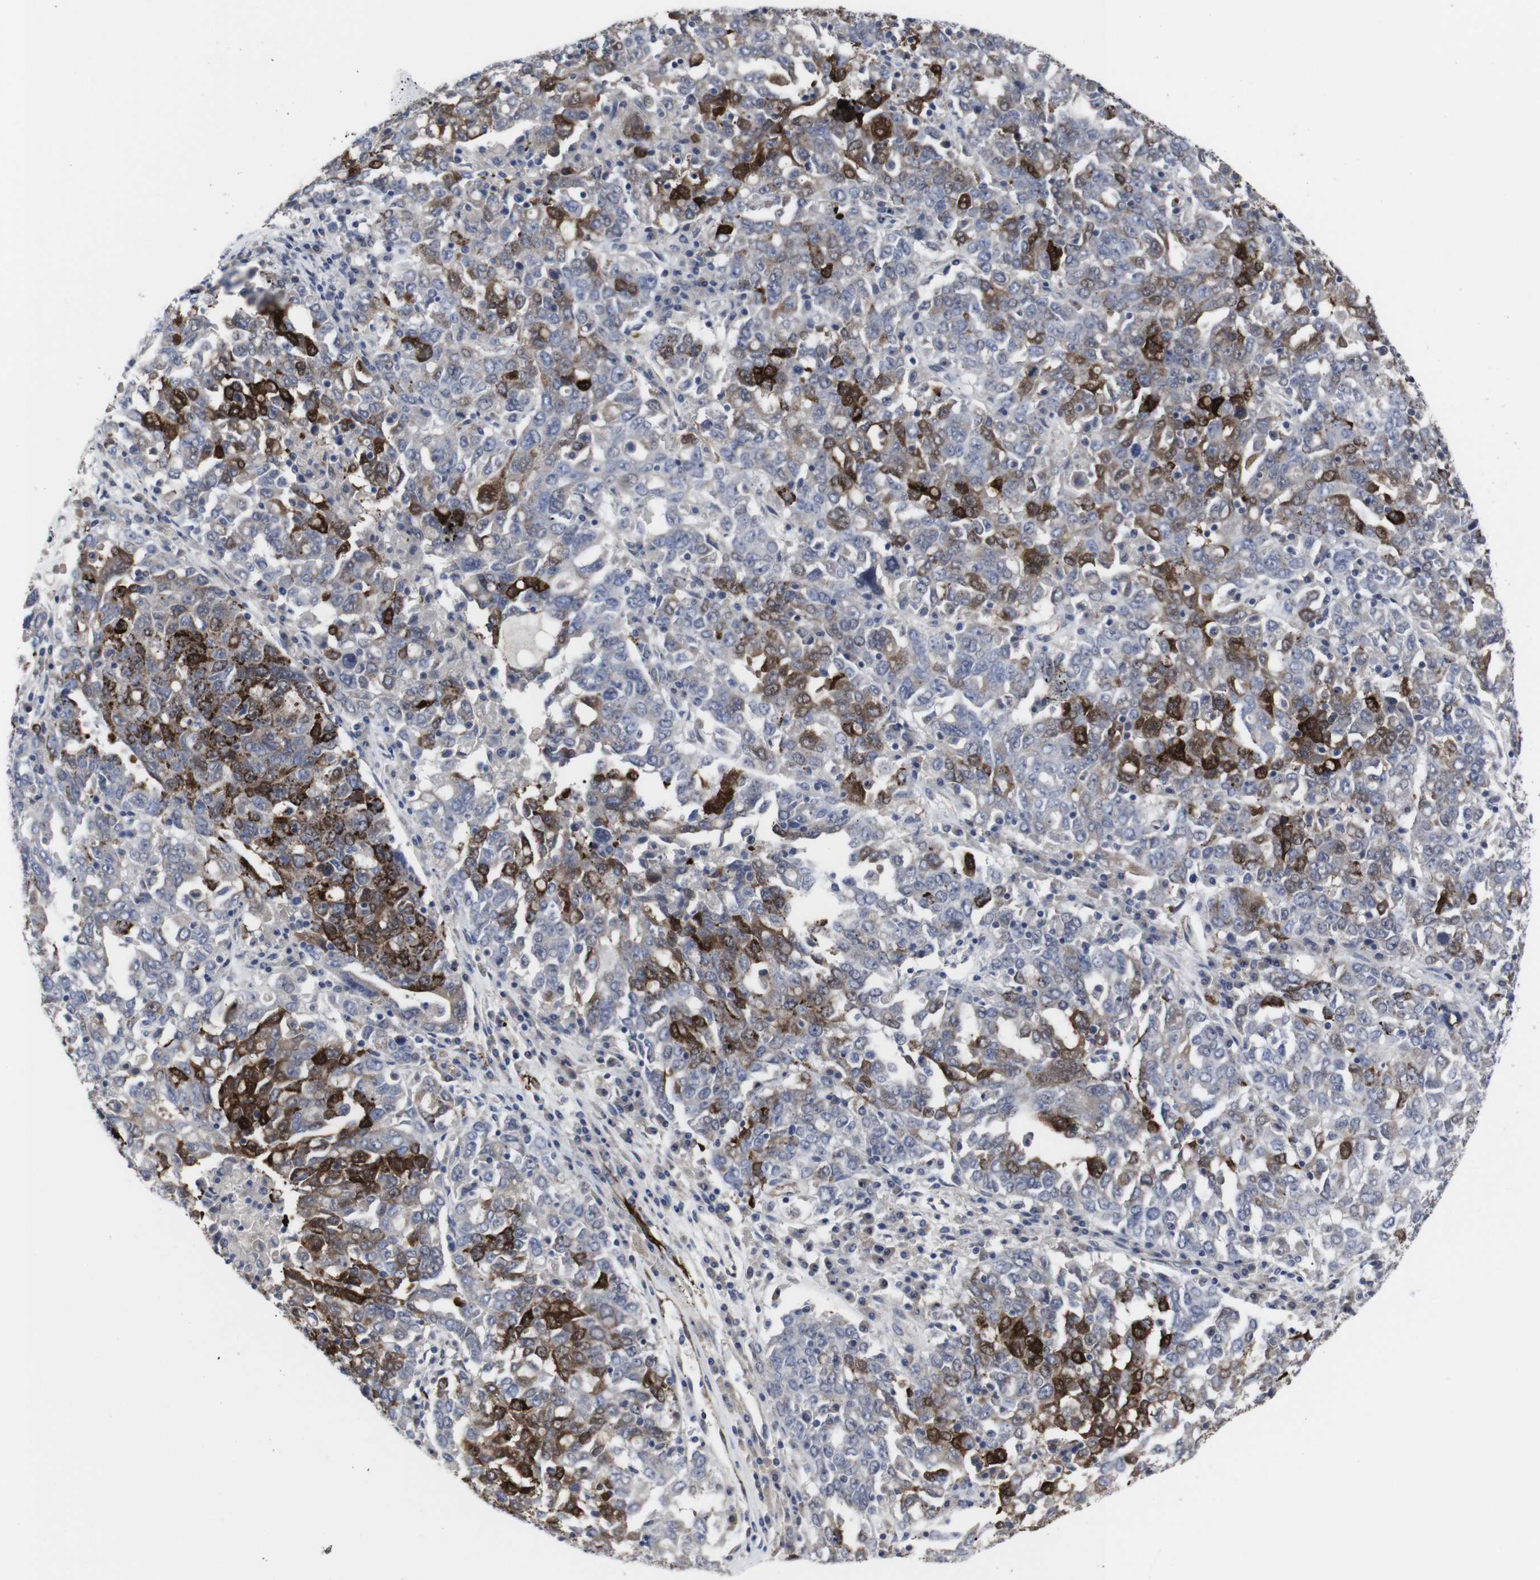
{"staining": {"intensity": "moderate", "quantity": "25%-75%", "location": "cytoplasmic/membranous"}, "tissue": "ovarian cancer", "cell_type": "Tumor cells", "image_type": "cancer", "snomed": [{"axis": "morphology", "description": "Carcinoma, endometroid"}, {"axis": "topography", "description": "Ovary"}], "caption": "Tumor cells reveal medium levels of moderate cytoplasmic/membranous expression in about 25%-75% of cells in human ovarian cancer (endometroid carcinoma).", "gene": "SNCG", "patient": {"sex": "female", "age": 62}}